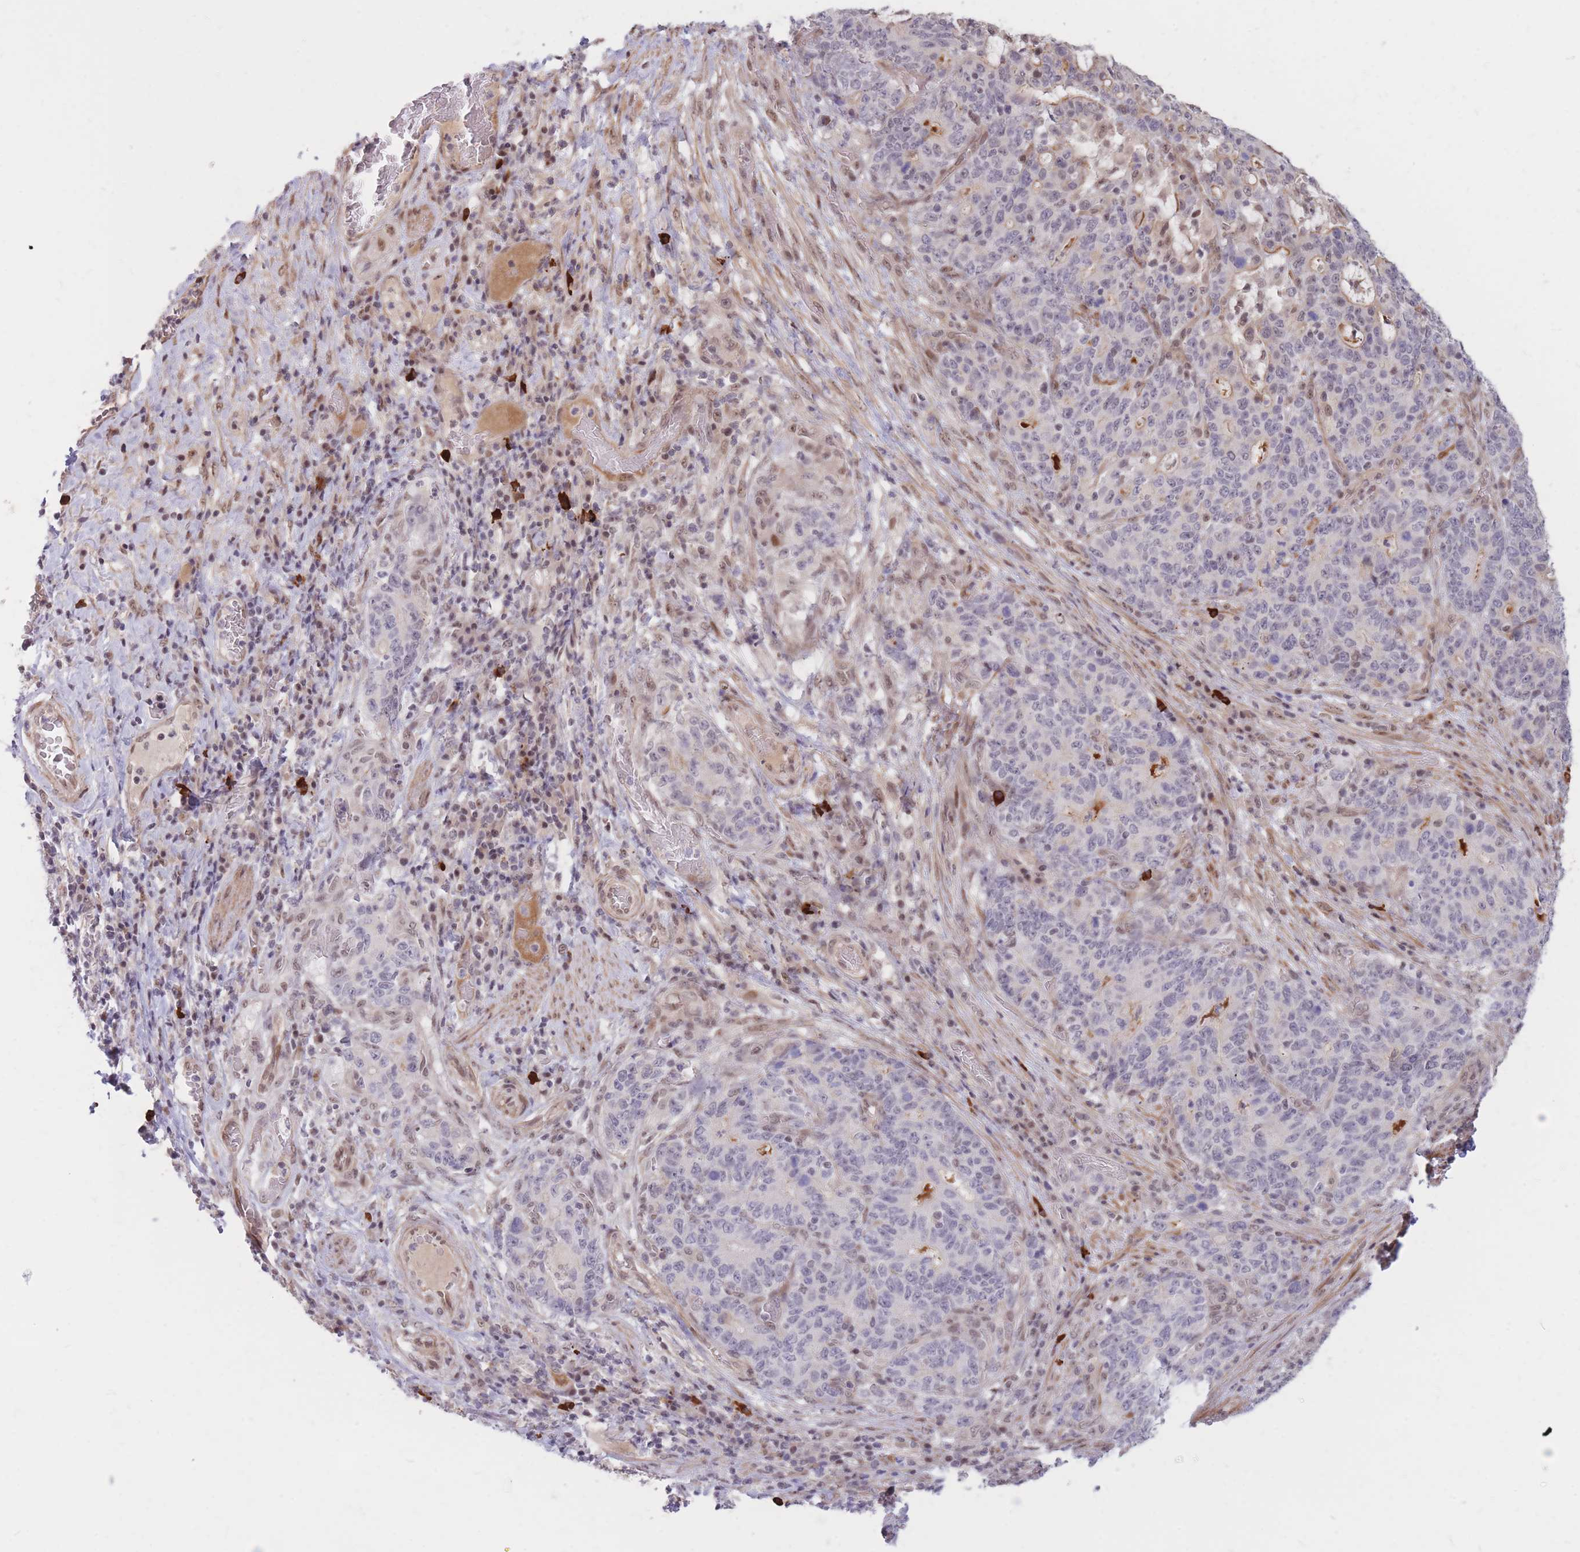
{"staining": {"intensity": "weak", "quantity": "<25%", "location": "nuclear"}, "tissue": "stomach cancer", "cell_type": "Tumor cells", "image_type": "cancer", "snomed": [{"axis": "morphology", "description": "Normal tissue, NOS"}, {"axis": "morphology", "description": "Adenocarcinoma, NOS"}, {"axis": "topography", "description": "Stomach"}], "caption": "DAB immunohistochemical staining of human adenocarcinoma (stomach) exhibits no significant positivity in tumor cells. (Brightfield microscopy of DAB (3,3'-diaminobenzidine) IHC at high magnification).", "gene": "ERICH6B", "patient": {"sex": "female", "age": 64}}